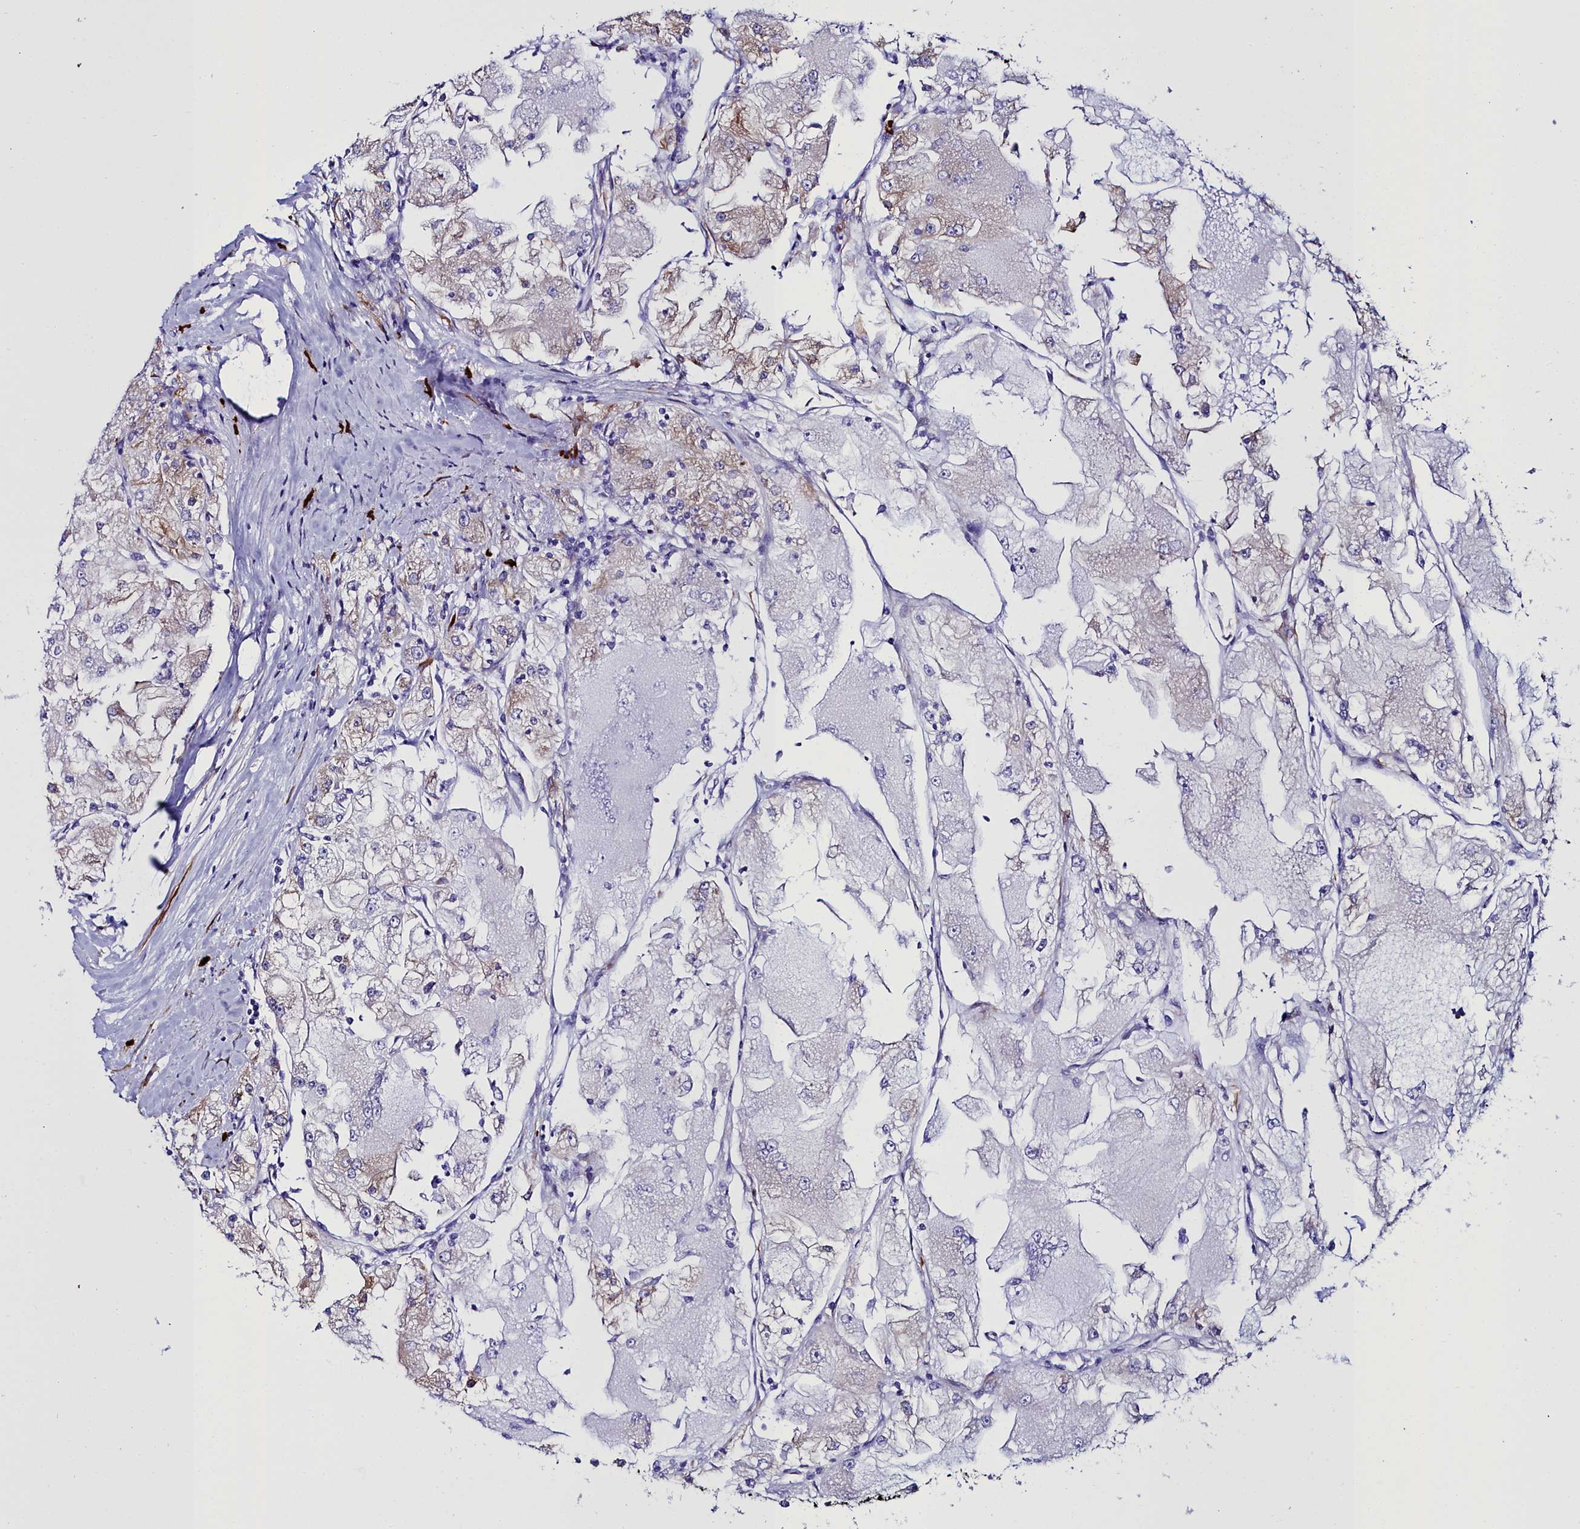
{"staining": {"intensity": "weak", "quantity": "<25%", "location": "cytoplasmic/membranous"}, "tissue": "renal cancer", "cell_type": "Tumor cells", "image_type": "cancer", "snomed": [{"axis": "morphology", "description": "Adenocarcinoma, NOS"}, {"axis": "topography", "description": "Kidney"}], "caption": "Photomicrograph shows no significant protein staining in tumor cells of adenocarcinoma (renal).", "gene": "TXNDC5", "patient": {"sex": "female", "age": 72}}